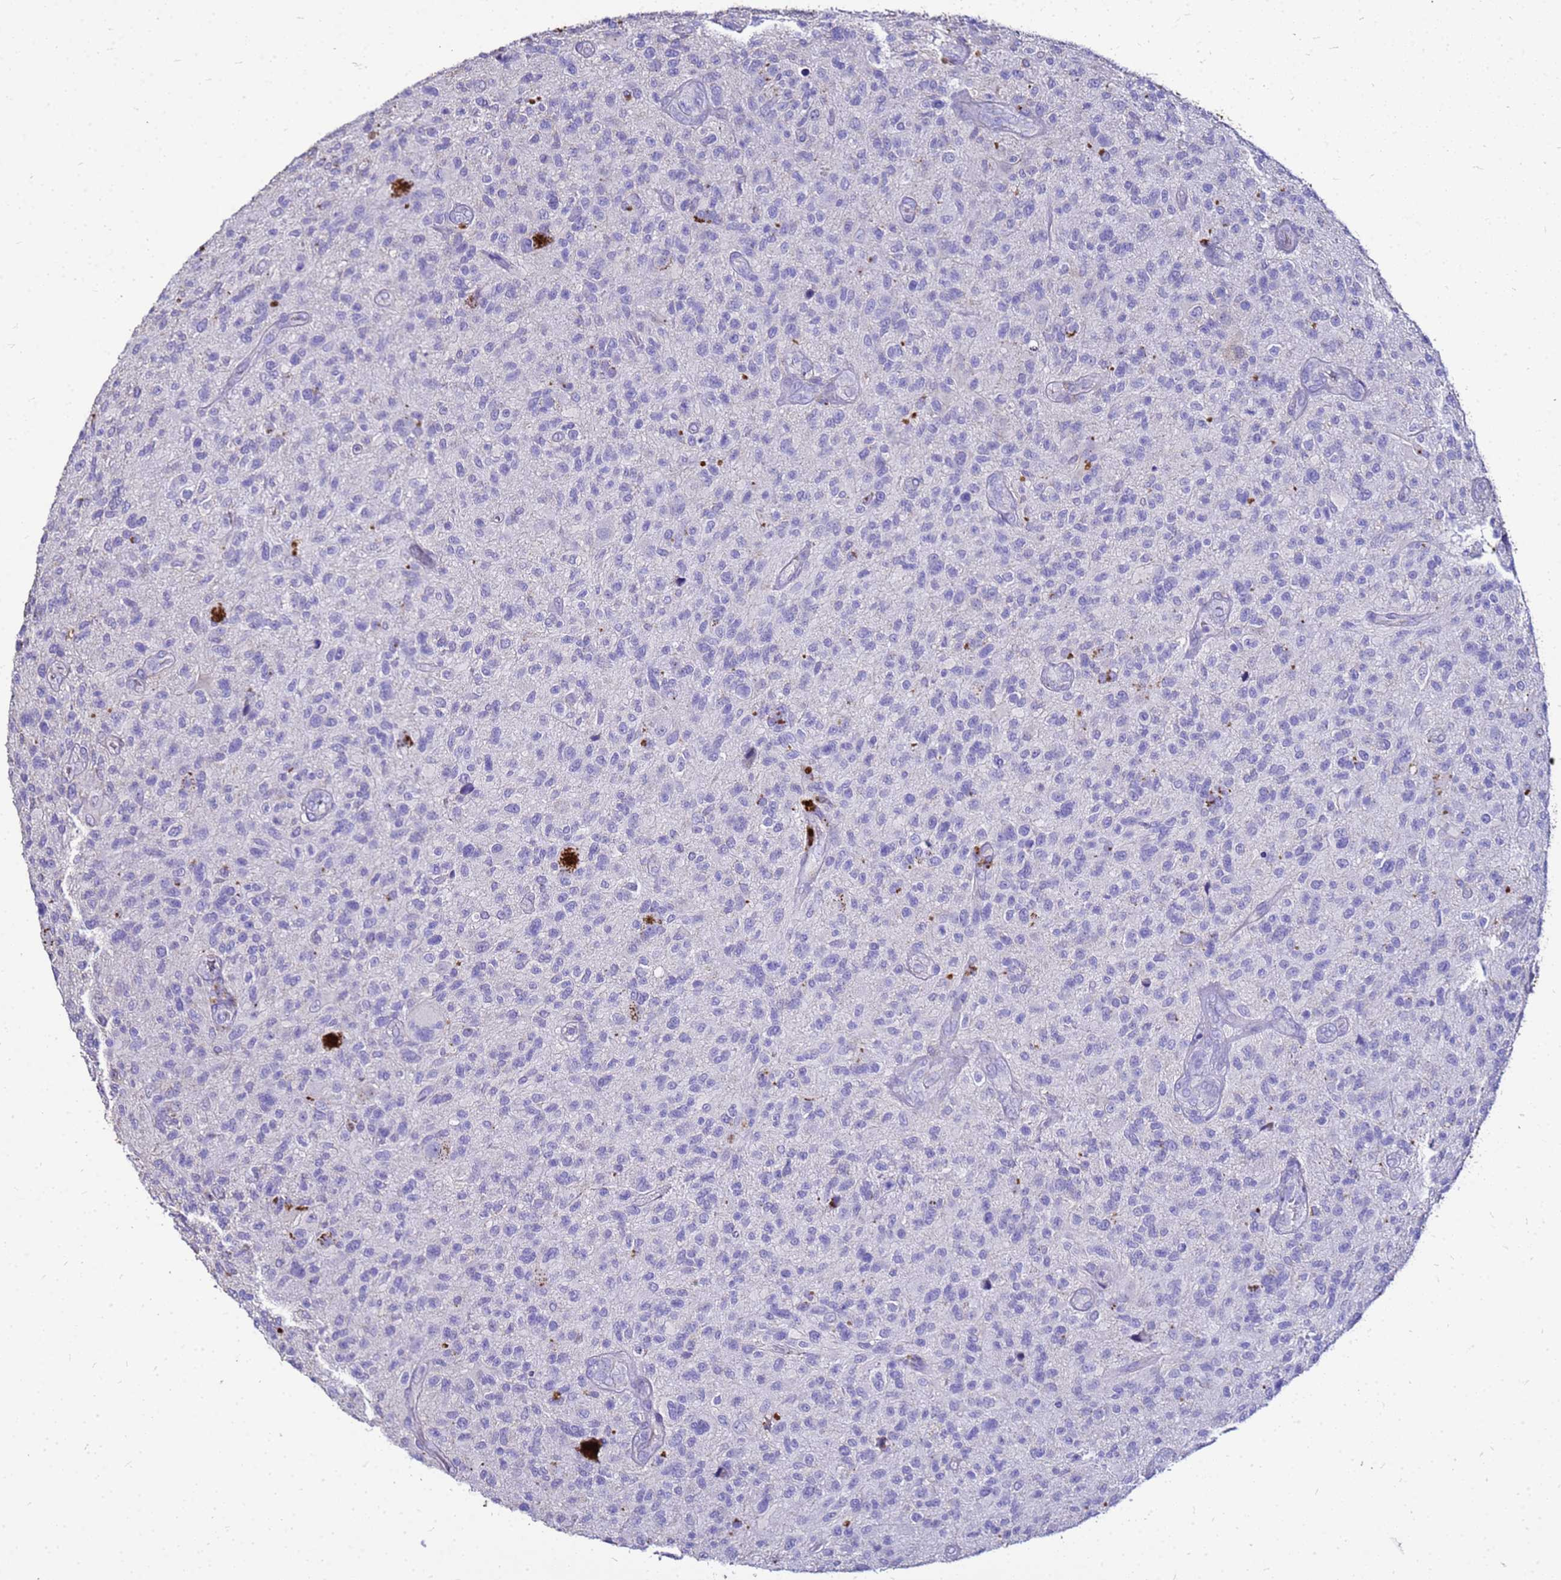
{"staining": {"intensity": "negative", "quantity": "none", "location": "none"}, "tissue": "glioma", "cell_type": "Tumor cells", "image_type": "cancer", "snomed": [{"axis": "morphology", "description": "Glioma, malignant, High grade"}, {"axis": "topography", "description": "Brain"}], "caption": "Immunohistochemistry (IHC) histopathology image of neoplastic tissue: human glioma stained with DAB demonstrates no significant protein positivity in tumor cells. The staining is performed using DAB (3,3'-diaminobenzidine) brown chromogen with nuclei counter-stained in using hematoxylin.", "gene": "S100A2", "patient": {"sex": "male", "age": 47}}